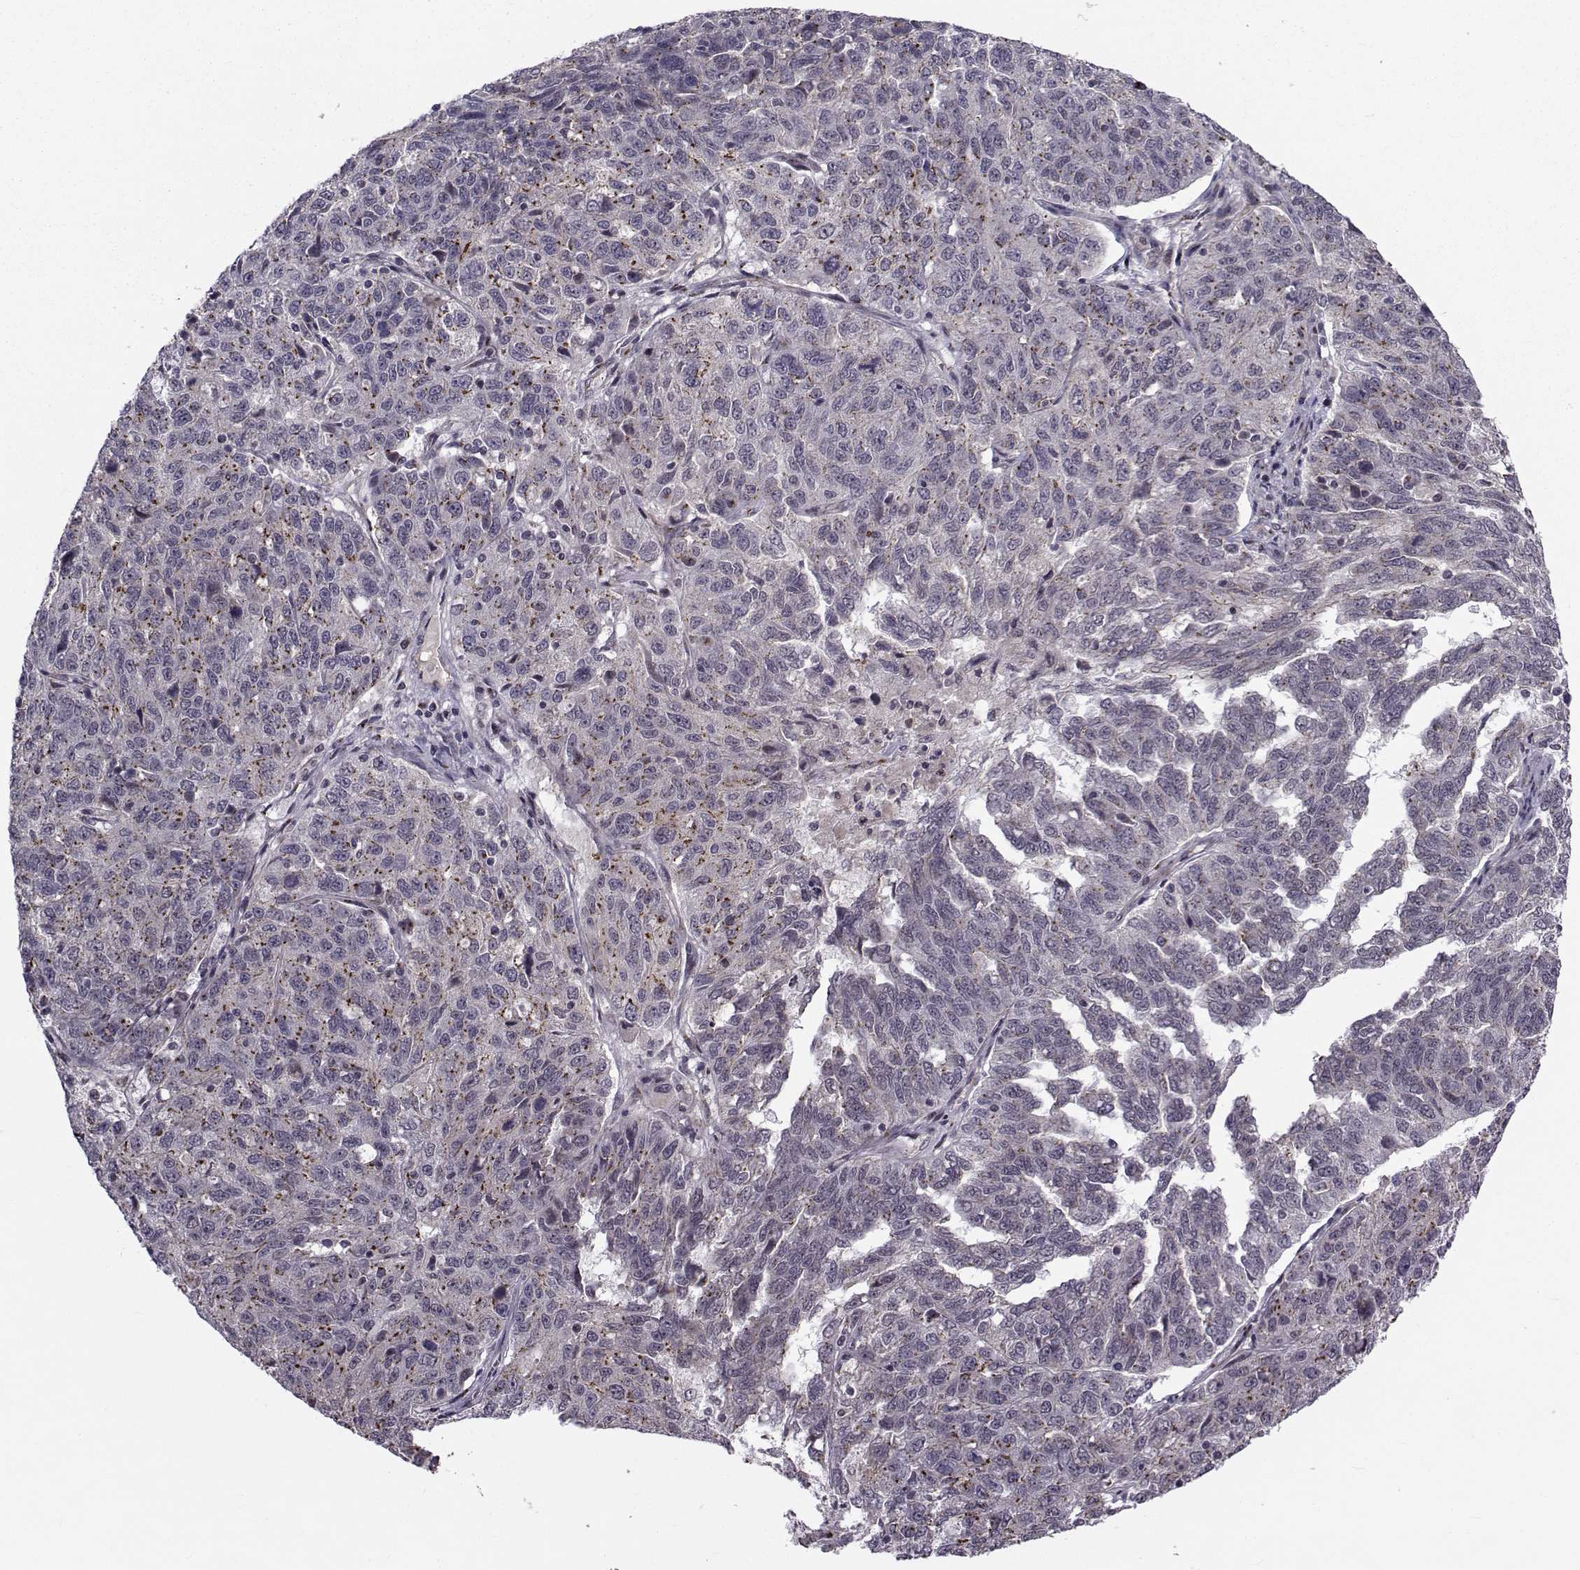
{"staining": {"intensity": "moderate", "quantity": "<25%", "location": "cytoplasmic/membranous"}, "tissue": "ovarian cancer", "cell_type": "Tumor cells", "image_type": "cancer", "snomed": [{"axis": "morphology", "description": "Cystadenocarcinoma, serous, NOS"}, {"axis": "topography", "description": "Ovary"}], "caption": "Immunohistochemical staining of ovarian cancer displays moderate cytoplasmic/membranous protein staining in approximately <25% of tumor cells.", "gene": "ATP6V1C2", "patient": {"sex": "female", "age": 71}}